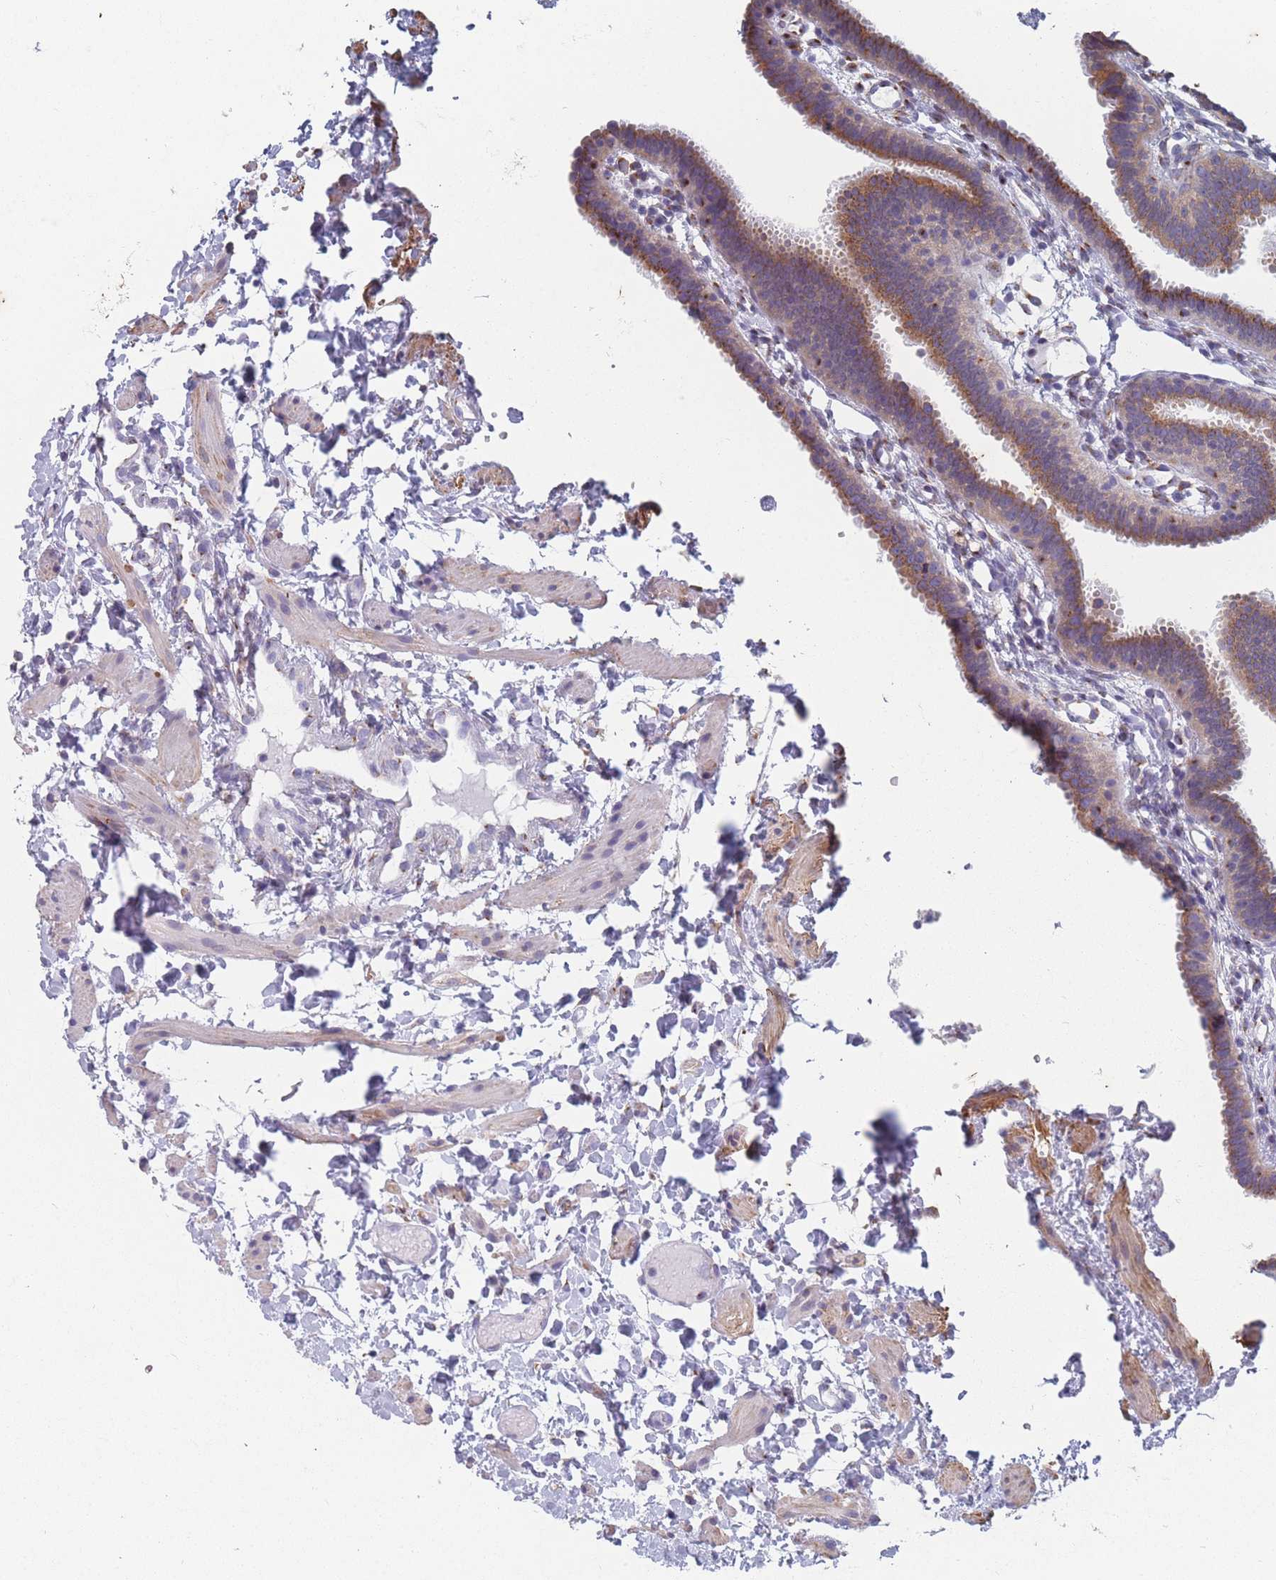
{"staining": {"intensity": "moderate", "quantity": "25%-75%", "location": "cytoplasmic/membranous"}, "tissue": "fallopian tube", "cell_type": "Glandular cells", "image_type": "normal", "snomed": [{"axis": "morphology", "description": "Normal tissue, NOS"}, {"axis": "topography", "description": "Fallopian tube"}], "caption": "Glandular cells reveal medium levels of moderate cytoplasmic/membranous positivity in approximately 25%-75% of cells in normal fallopian tube.", "gene": "TMED10", "patient": {"sex": "female", "age": 37}}